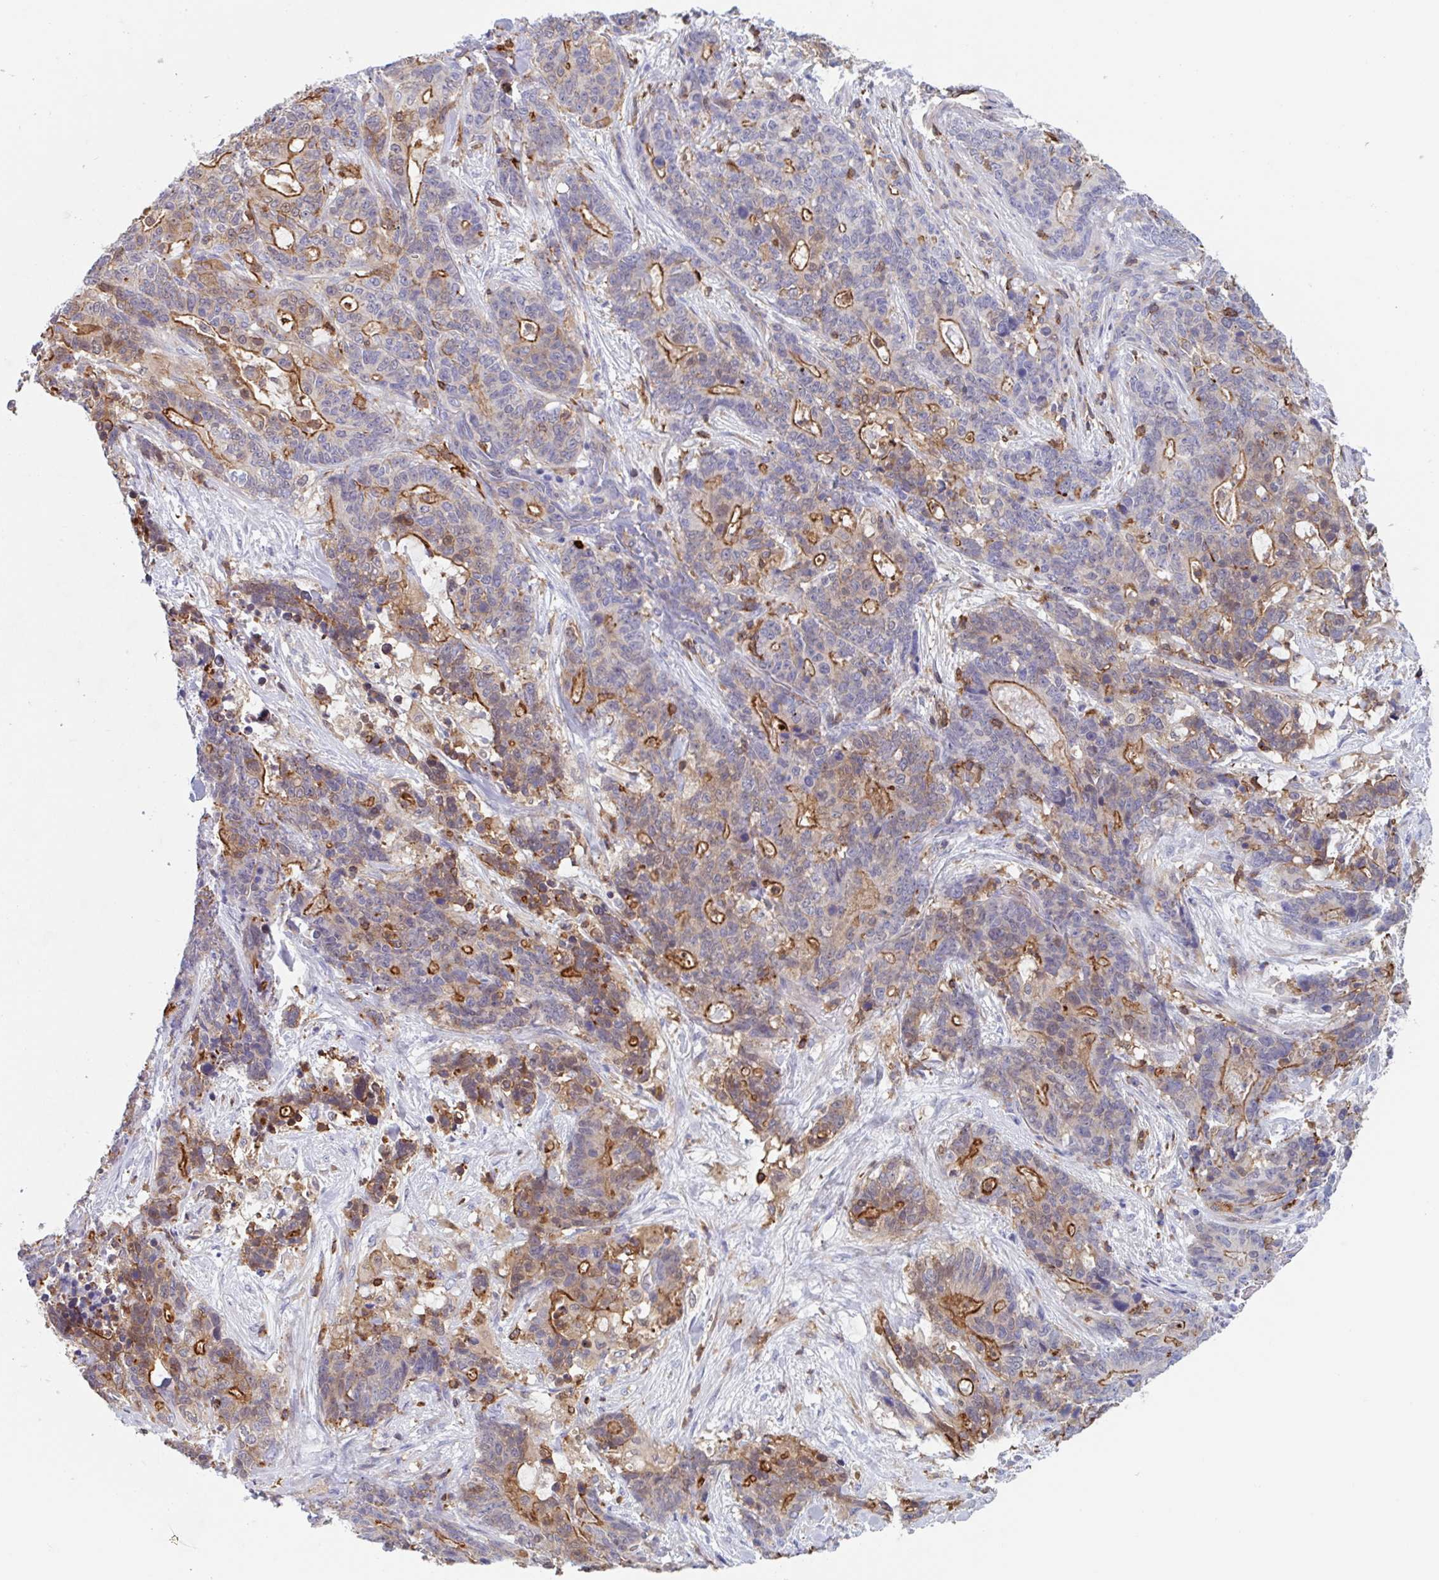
{"staining": {"intensity": "moderate", "quantity": "25%-75%", "location": "cytoplasmic/membranous"}, "tissue": "stomach cancer", "cell_type": "Tumor cells", "image_type": "cancer", "snomed": [{"axis": "morphology", "description": "Normal tissue, NOS"}, {"axis": "morphology", "description": "Adenocarcinoma, NOS"}, {"axis": "topography", "description": "Stomach"}], "caption": "Stomach cancer stained for a protein (brown) displays moderate cytoplasmic/membranous positive positivity in about 25%-75% of tumor cells.", "gene": "EFHD1", "patient": {"sex": "female", "age": 64}}